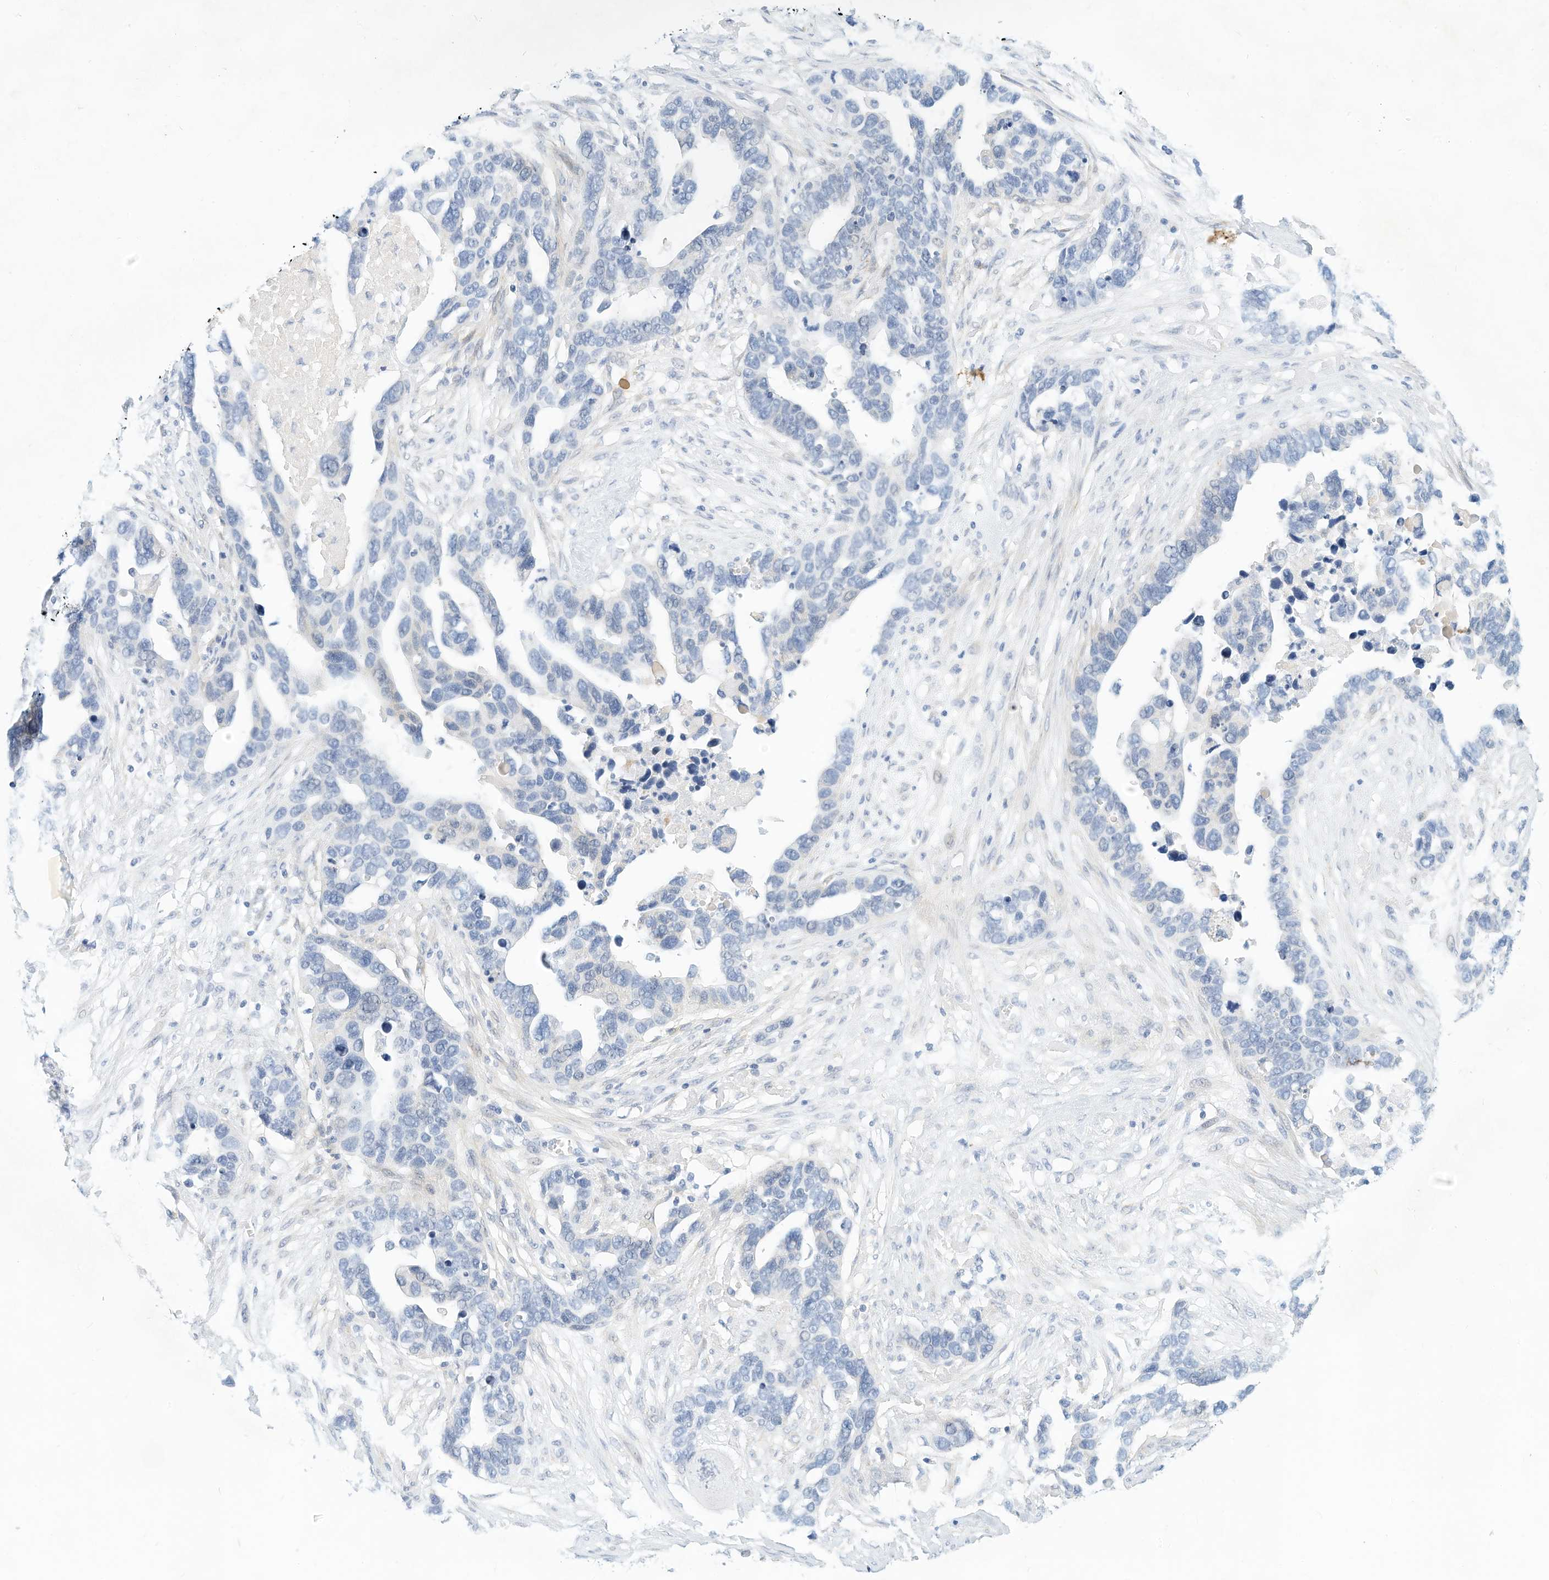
{"staining": {"intensity": "negative", "quantity": "none", "location": "none"}, "tissue": "ovarian cancer", "cell_type": "Tumor cells", "image_type": "cancer", "snomed": [{"axis": "morphology", "description": "Cystadenocarcinoma, serous, NOS"}, {"axis": "topography", "description": "Ovary"}], "caption": "IHC histopathology image of ovarian serous cystadenocarcinoma stained for a protein (brown), which demonstrates no expression in tumor cells.", "gene": "SPOCD1", "patient": {"sex": "female", "age": 54}}